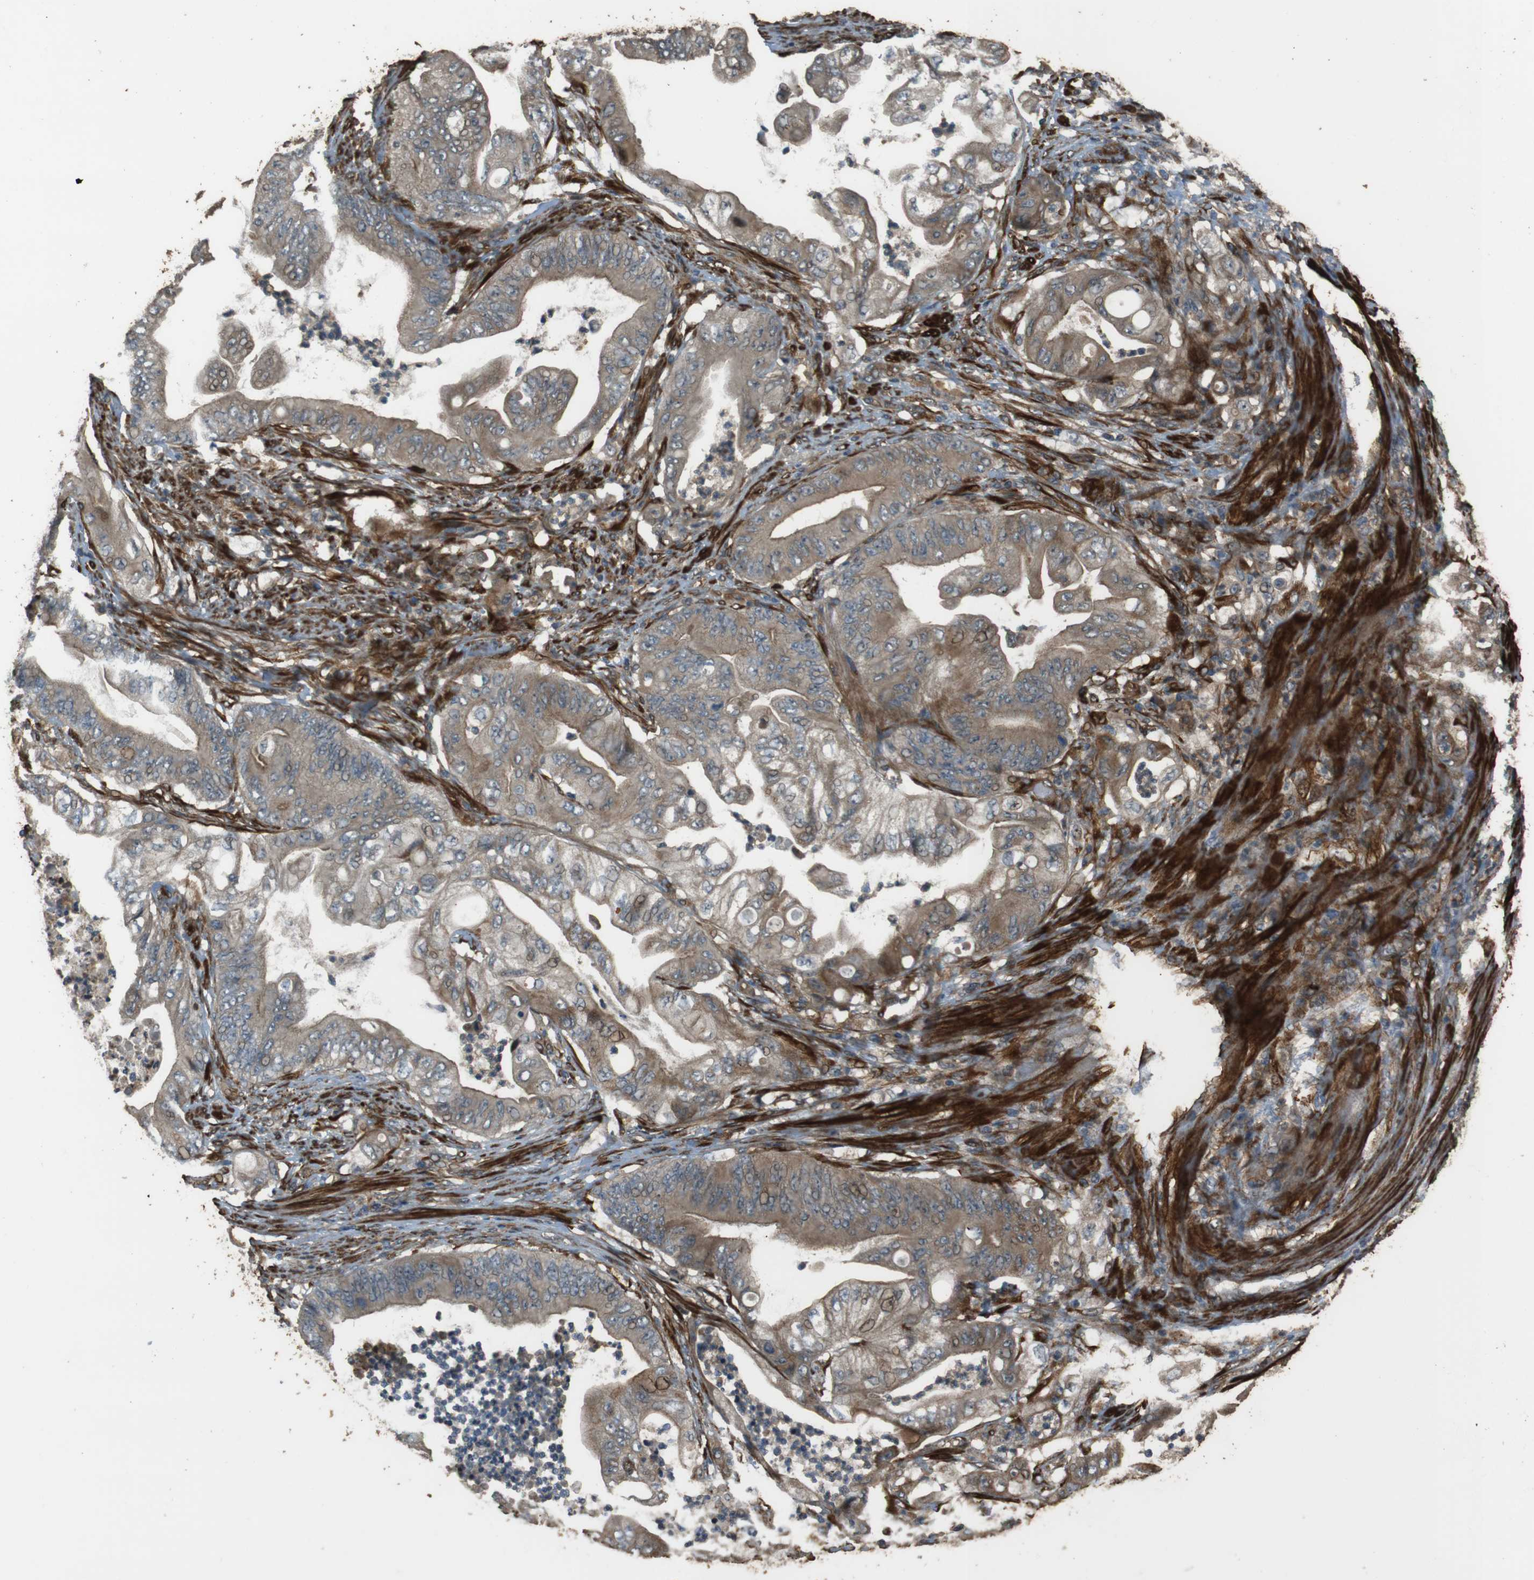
{"staining": {"intensity": "moderate", "quantity": ">75%", "location": "cytoplasmic/membranous"}, "tissue": "stomach cancer", "cell_type": "Tumor cells", "image_type": "cancer", "snomed": [{"axis": "morphology", "description": "Adenocarcinoma, NOS"}, {"axis": "topography", "description": "Stomach"}], "caption": "Protein expression analysis of human stomach cancer (adenocarcinoma) reveals moderate cytoplasmic/membranous staining in approximately >75% of tumor cells.", "gene": "MSRB3", "patient": {"sex": "female", "age": 73}}